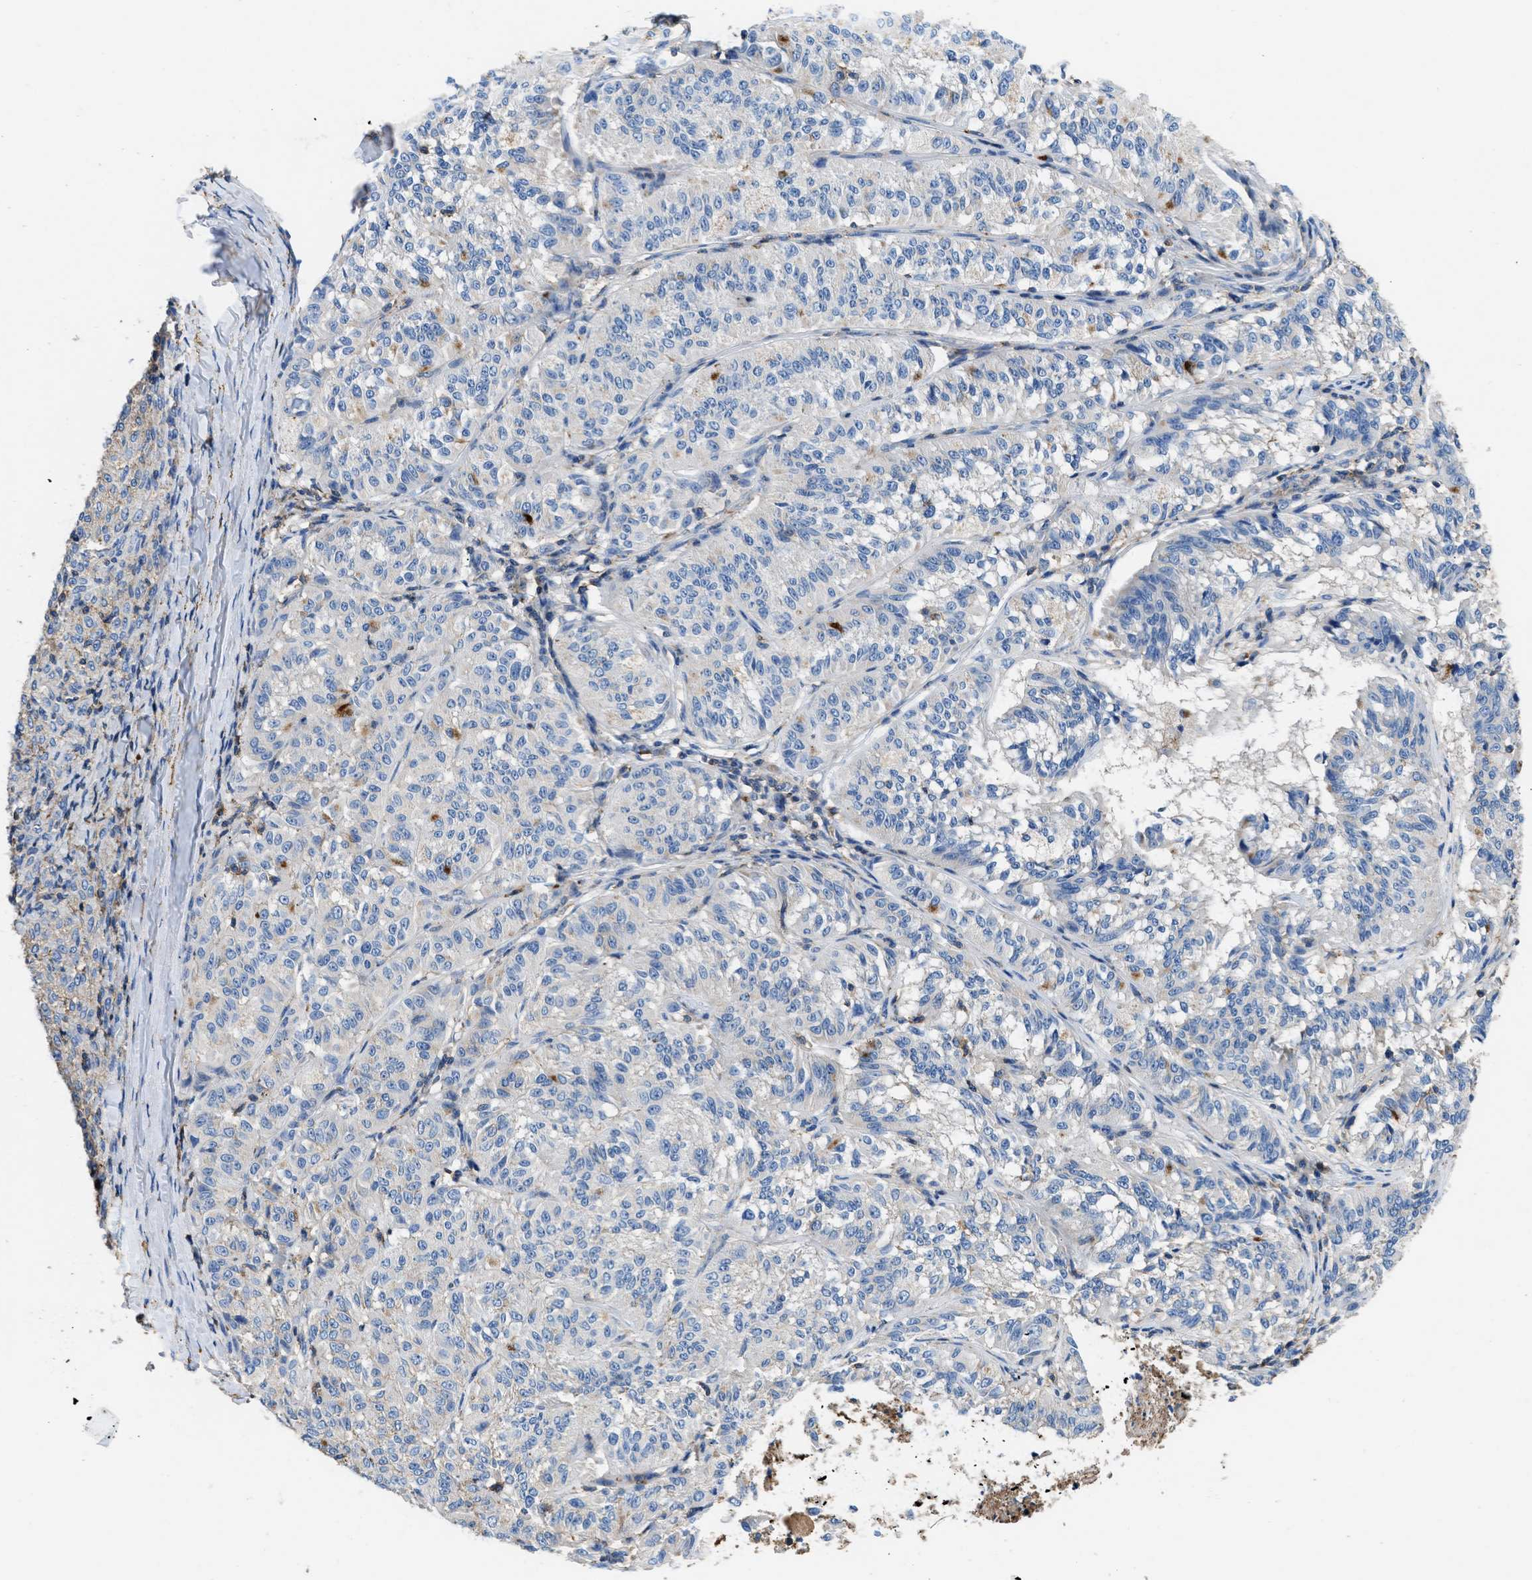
{"staining": {"intensity": "negative", "quantity": "none", "location": "none"}, "tissue": "melanoma", "cell_type": "Tumor cells", "image_type": "cancer", "snomed": [{"axis": "morphology", "description": "Malignant melanoma, NOS"}, {"axis": "topography", "description": "Skin"}], "caption": "High magnification brightfield microscopy of malignant melanoma stained with DAB (3,3'-diaminobenzidine) (brown) and counterstained with hematoxylin (blue): tumor cells show no significant staining. (IHC, brightfield microscopy, high magnification).", "gene": "KCNQ4", "patient": {"sex": "female", "age": 72}}